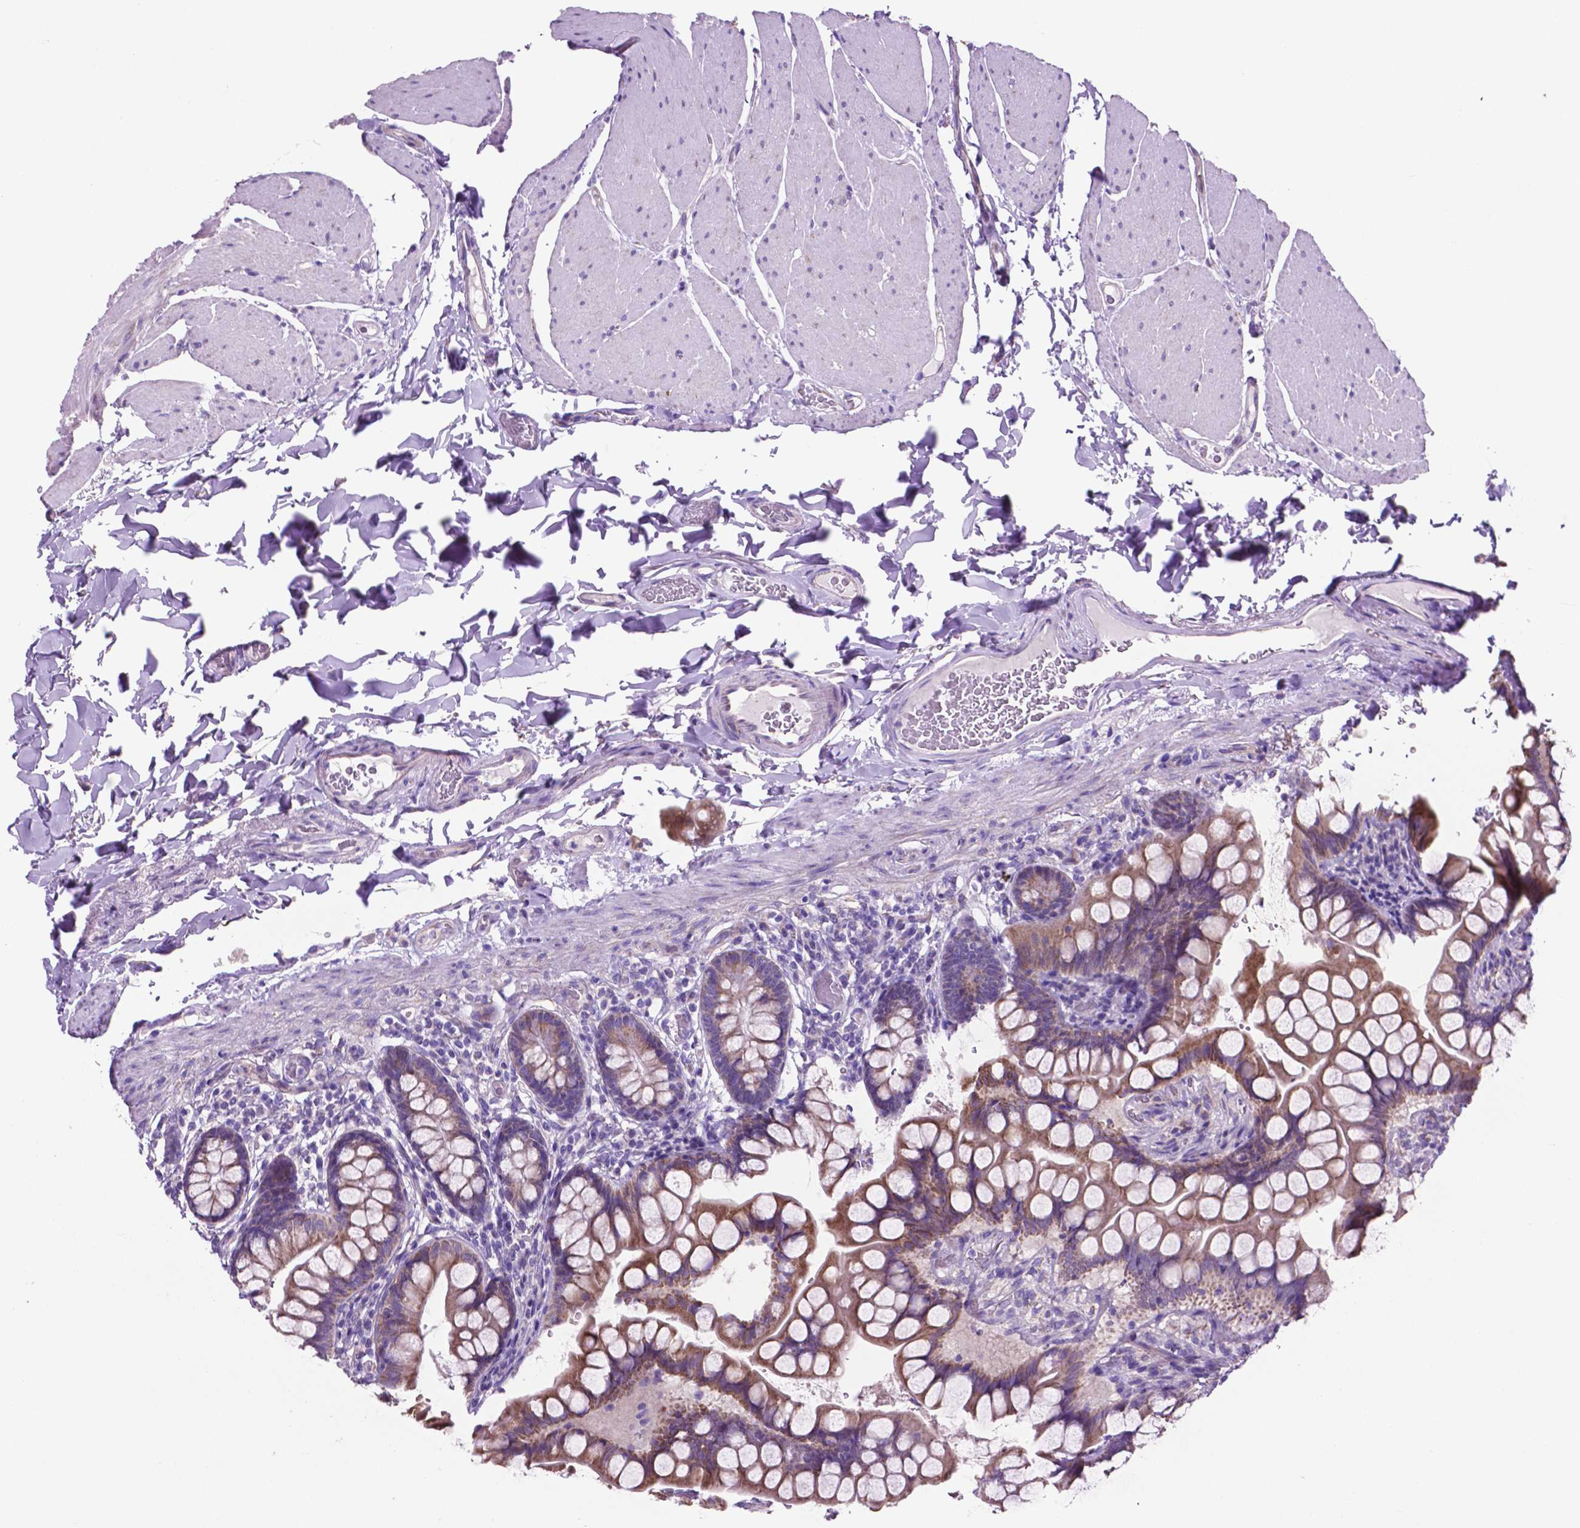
{"staining": {"intensity": "moderate", "quantity": ">75%", "location": "cytoplasmic/membranous"}, "tissue": "small intestine", "cell_type": "Glandular cells", "image_type": "normal", "snomed": [{"axis": "morphology", "description": "Normal tissue, NOS"}, {"axis": "topography", "description": "Small intestine"}], "caption": "Immunohistochemical staining of benign small intestine reveals moderate cytoplasmic/membranous protein staining in approximately >75% of glandular cells.", "gene": "TMEM121B", "patient": {"sex": "male", "age": 70}}